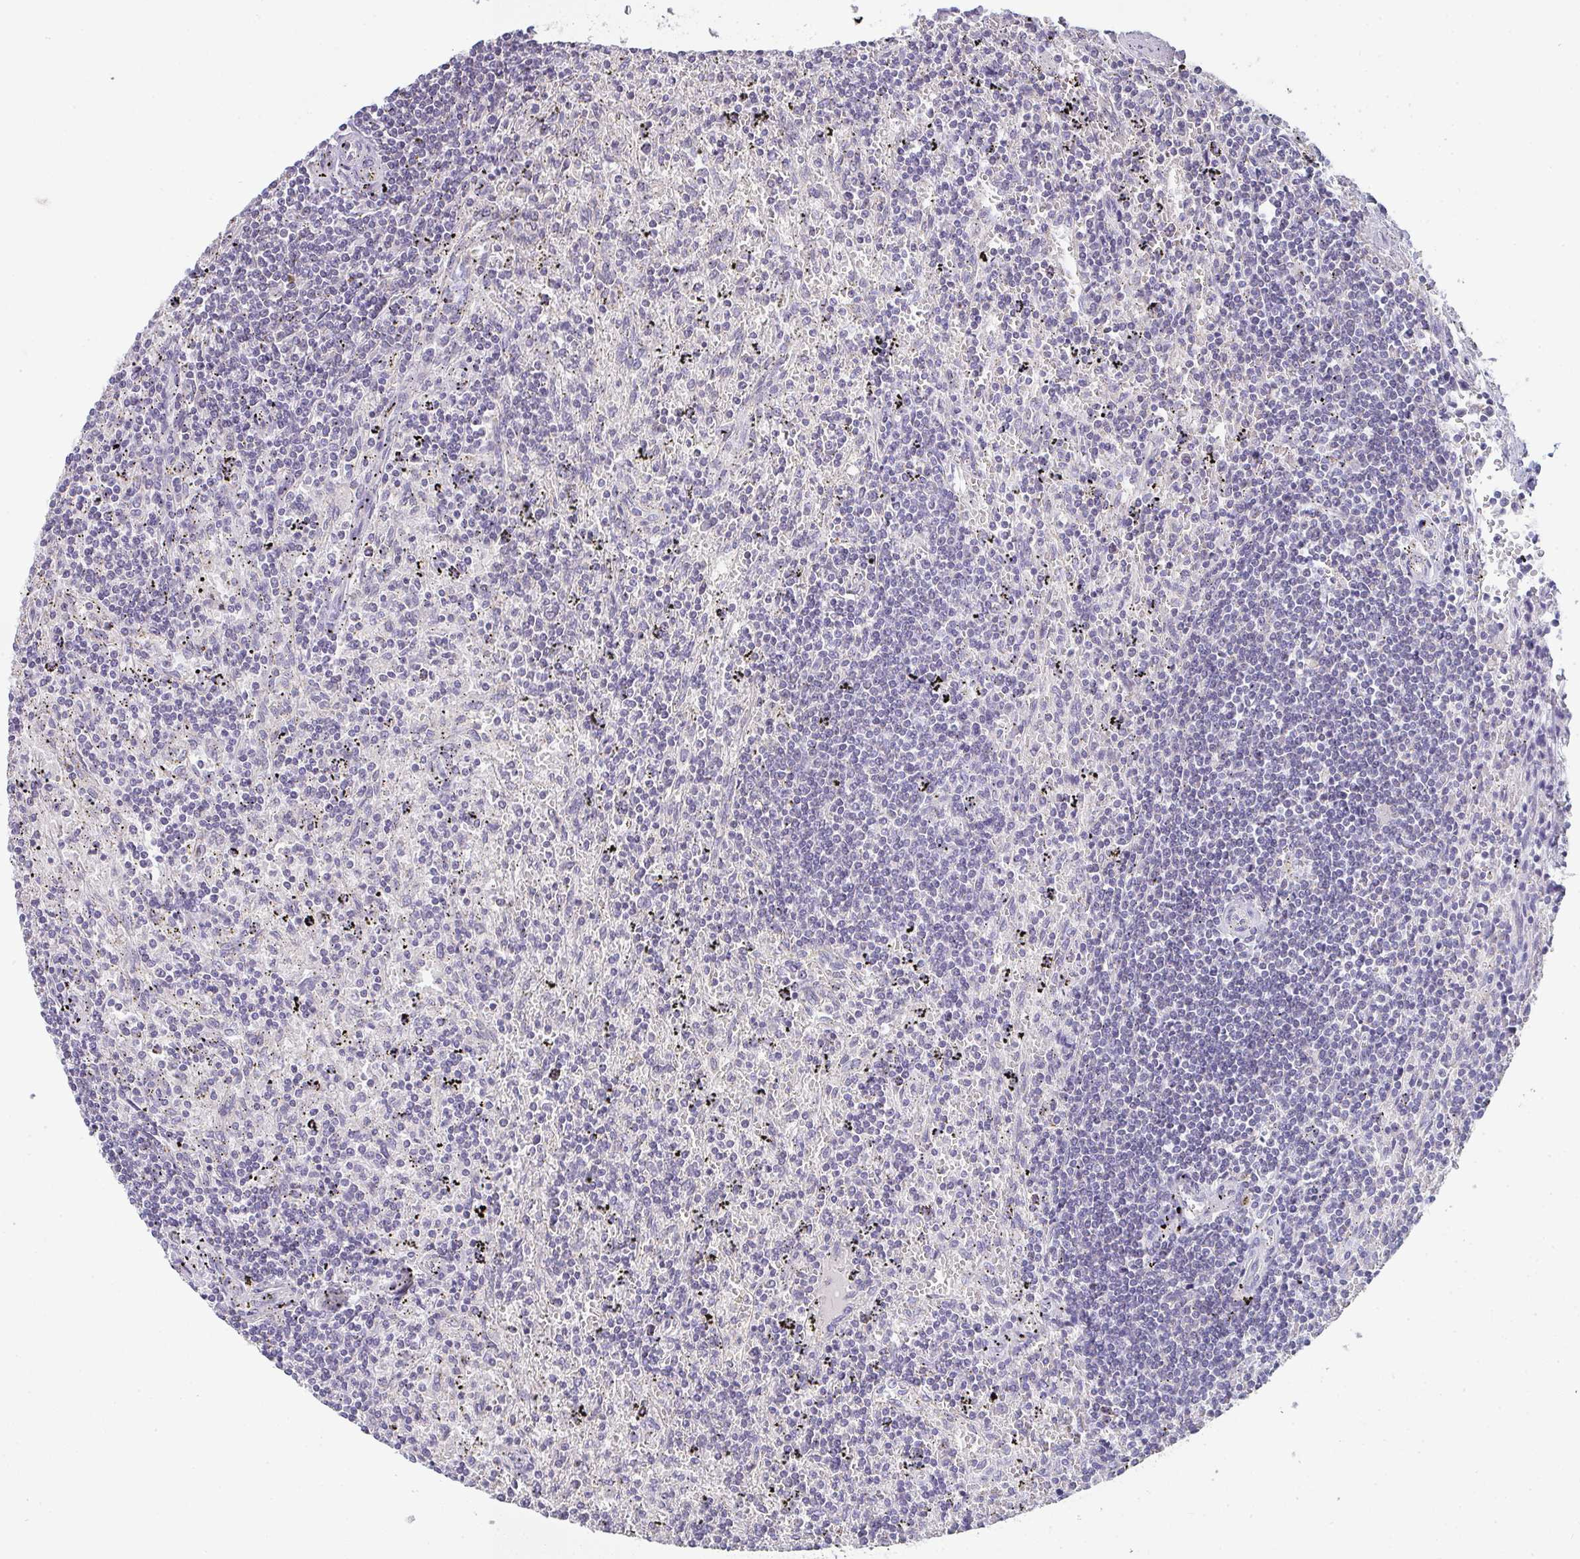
{"staining": {"intensity": "negative", "quantity": "none", "location": "none"}, "tissue": "lymphoma", "cell_type": "Tumor cells", "image_type": "cancer", "snomed": [{"axis": "morphology", "description": "Malignant lymphoma, non-Hodgkin's type, Low grade"}, {"axis": "topography", "description": "Spleen"}], "caption": "Human lymphoma stained for a protein using immunohistochemistry reveals no staining in tumor cells.", "gene": "CHMP5", "patient": {"sex": "male", "age": 76}}